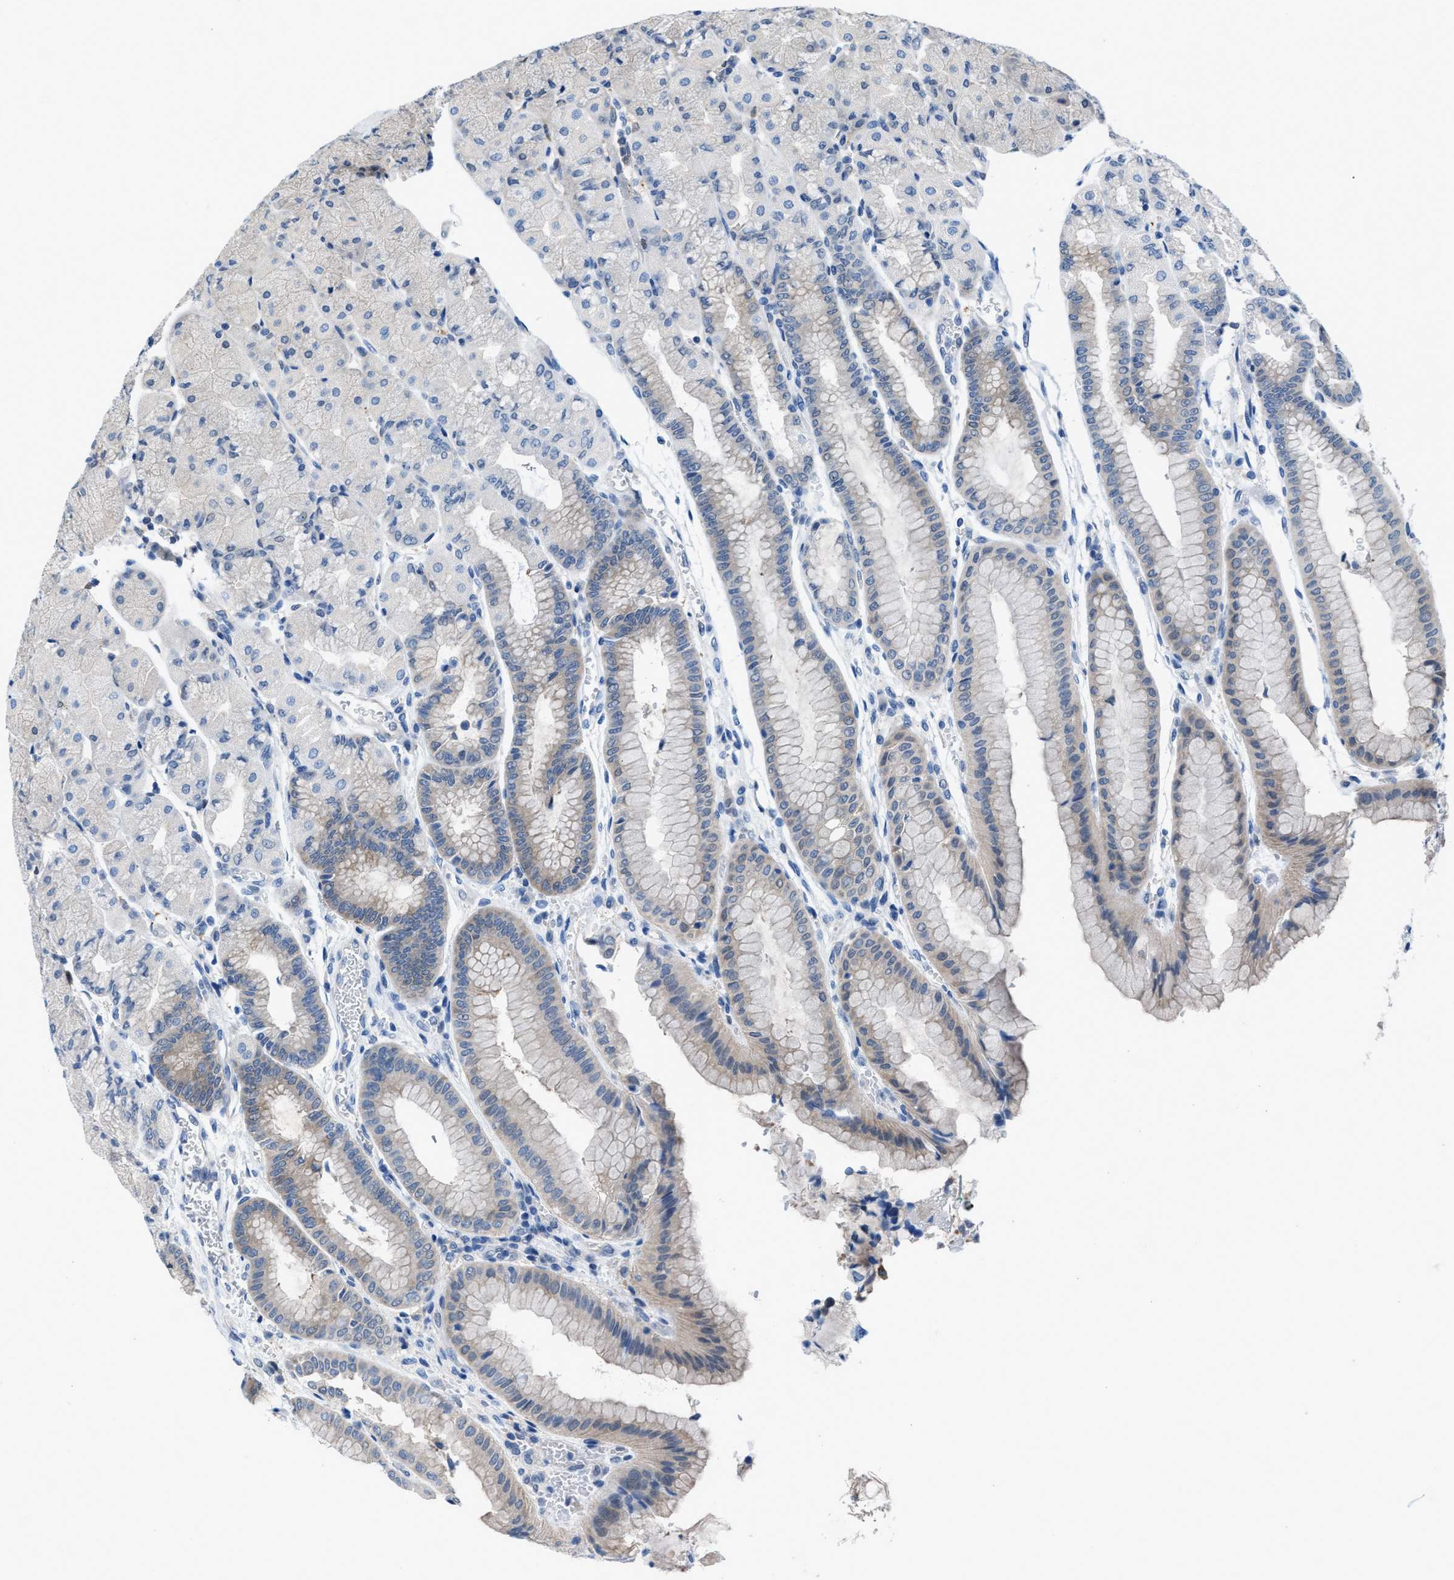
{"staining": {"intensity": "negative", "quantity": "none", "location": "none"}, "tissue": "stomach", "cell_type": "Glandular cells", "image_type": "normal", "snomed": [{"axis": "morphology", "description": "Normal tissue, NOS"}, {"axis": "morphology", "description": "Carcinoid, malignant, NOS"}, {"axis": "topography", "description": "Stomach, upper"}], "caption": "Immunohistochemistry photomicrograph of benign stomach stained for a protein (brown), which demonstrates no positivity in glandular cells.", "gene": "NUDT5", "patient": {"sex": "male", "age": 39}}